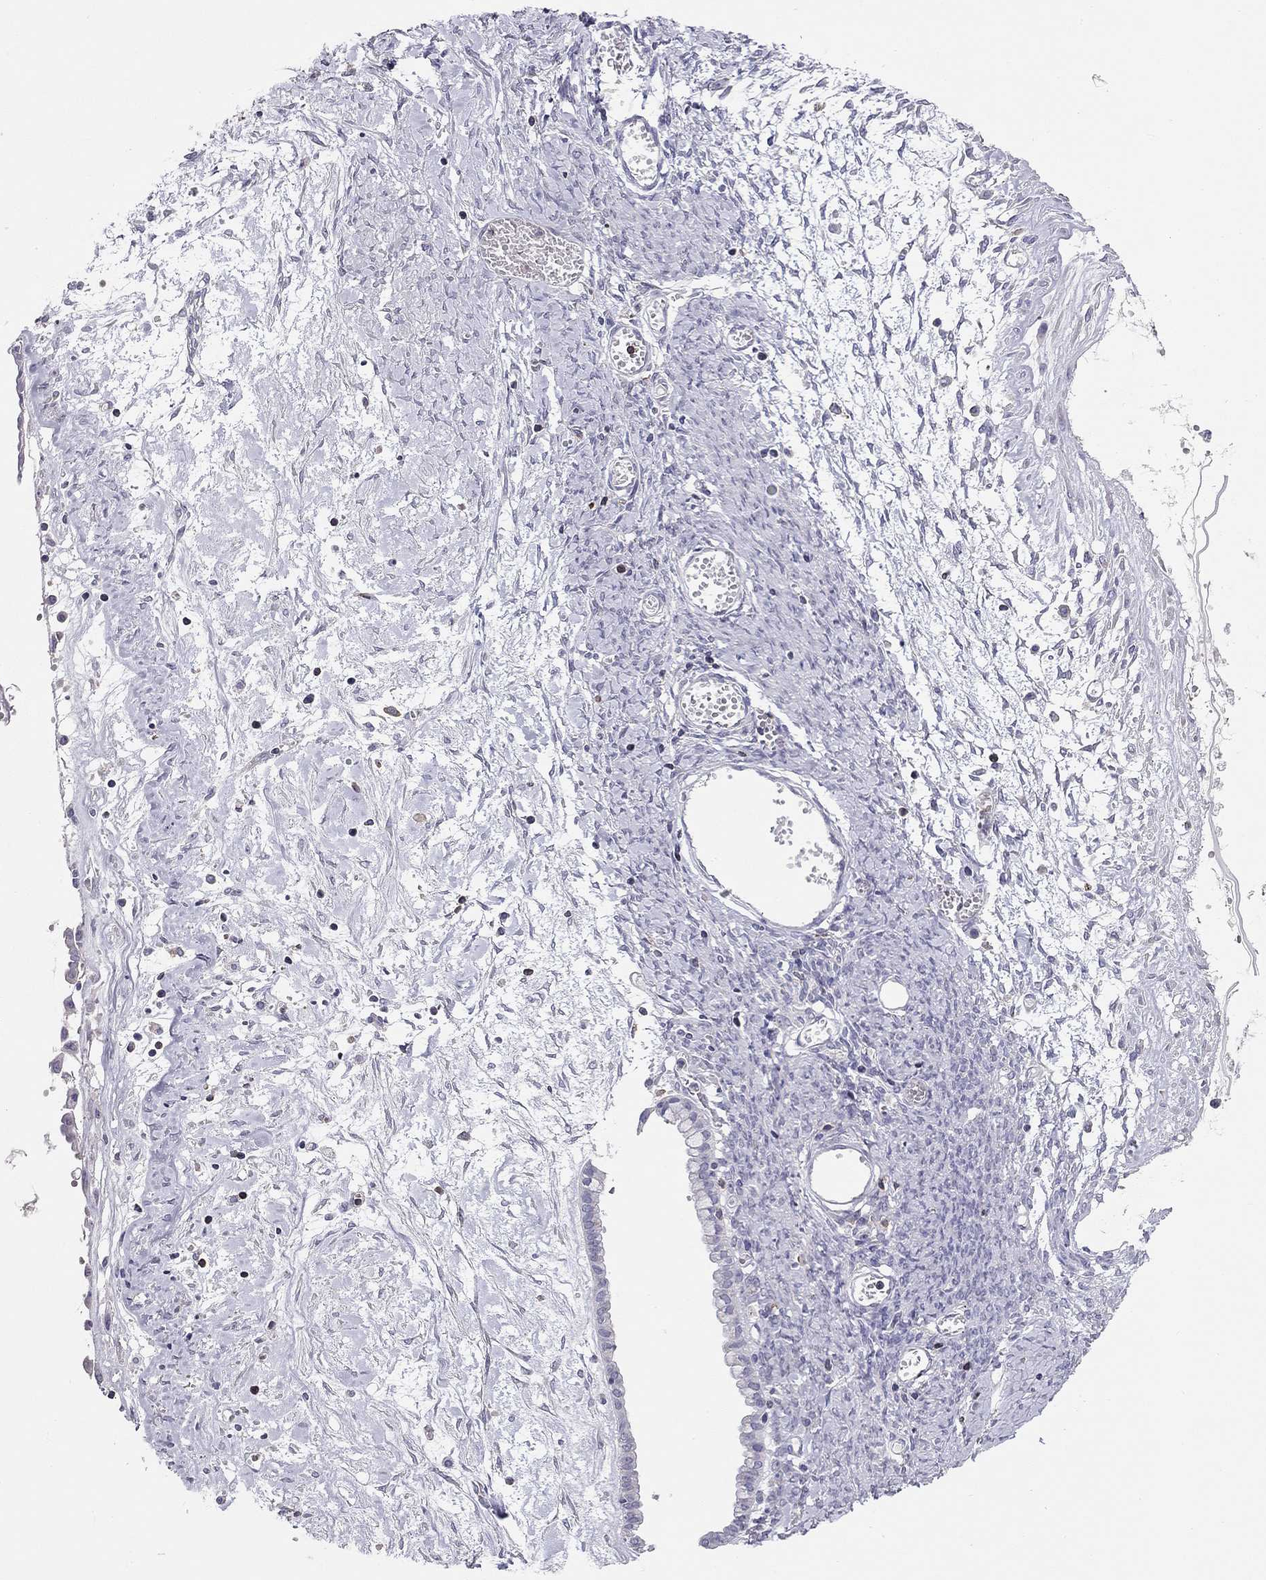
{"staining": {"intensity": "negative", "quantity": "none", "location": "none"}, "tissue": "ovarian cancer", "cell_type": "Tumor cells", "image_type": "cancer", "snomed": [{"axis": "morphology", "description": "Cystadenocarcinoma, mucinous, NOS"}, {"axis": "topography", "description": "Ovary"}], "caption": "The micrograph reveals no significant staining in tumor cells of ovarian mucinous cystadenocarcinoma.", "gene": "CITED1", "patient": {"sex": "female", "age": 67}}